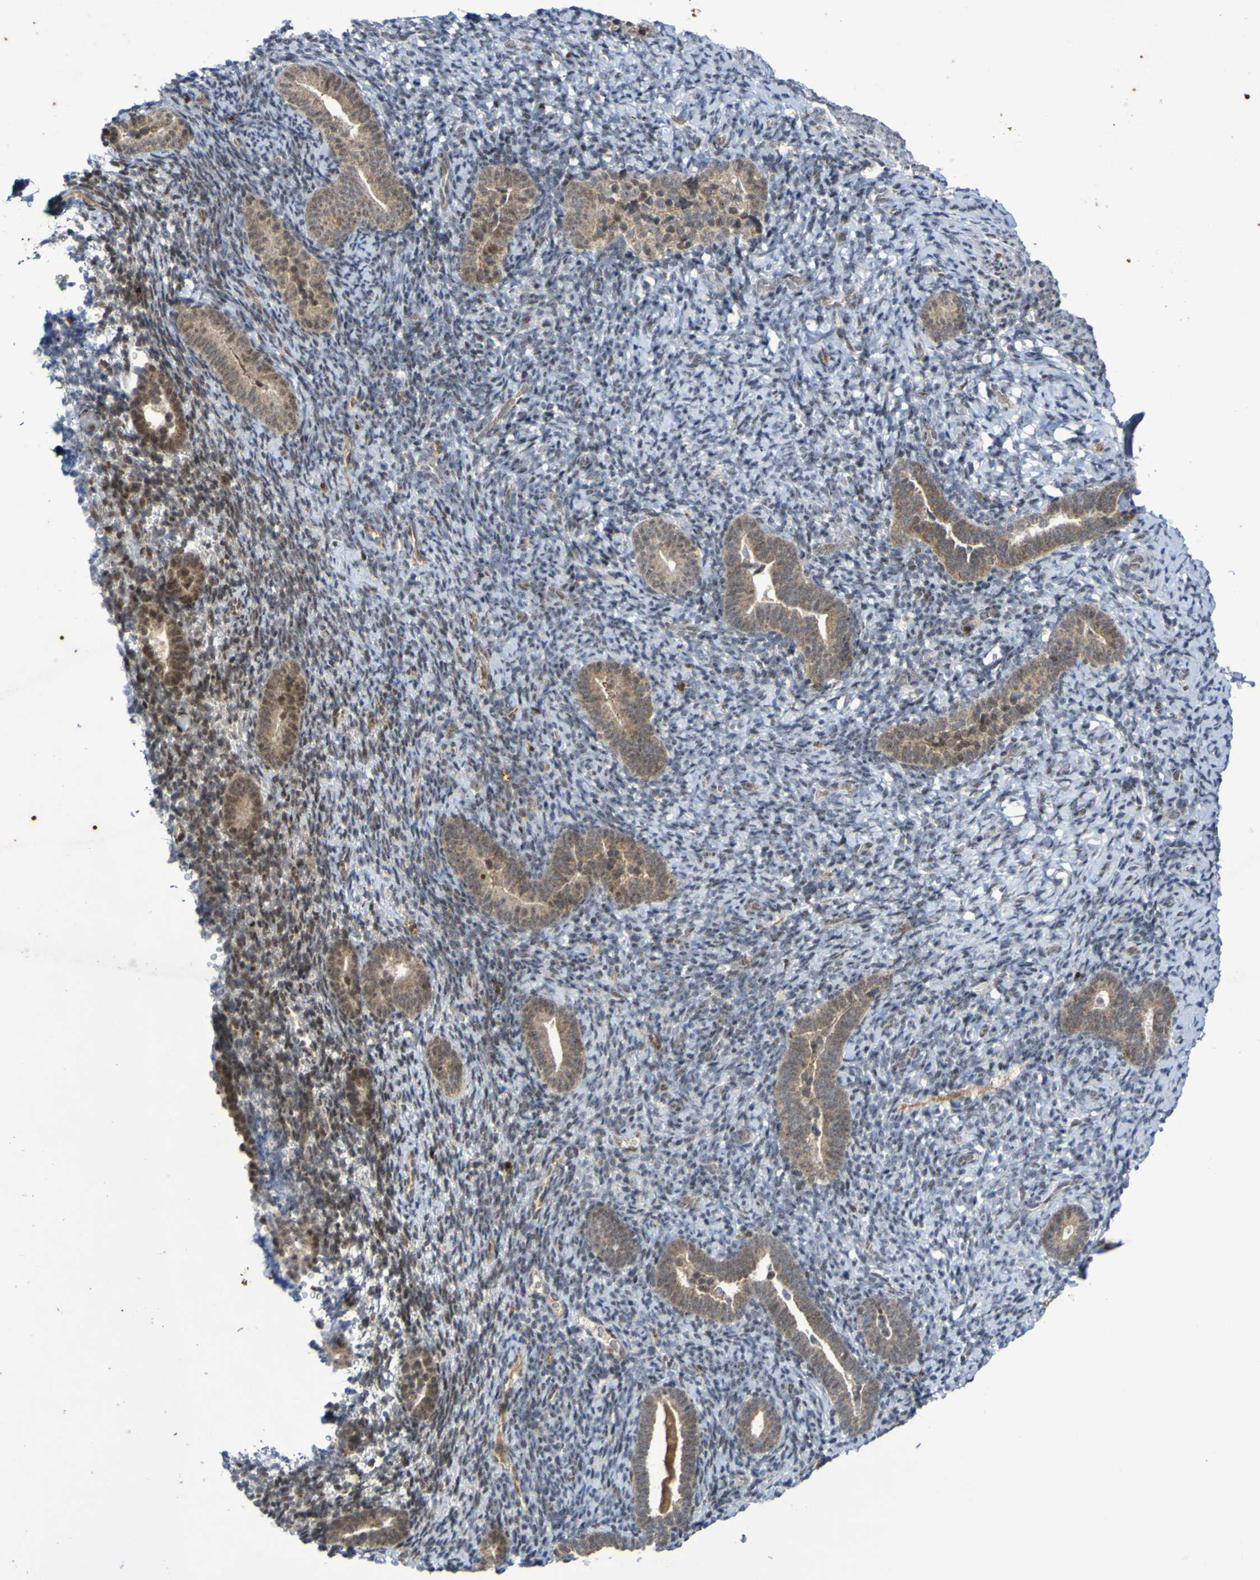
{"staining": {"intensity": "negative", "quantity": "none", "location": "none"}, "tissue": "endometrium", "cell_type": "Cells in endometrial stroma", "image_type": "normal", "snomed": [{"axis": "morphology", "description": "Normal tissue, NOS"}, {"axis": "topography", "description": "Endometrium"}], "caption": "A high-resolution micrograph shows immunohistochemistry (IHC) staining of benign endometrium, which demonstrates no significant staining in cells in endometrial stroma.", "gene": "ITLN1", "patient": {"sex": "female", "age": 51}}